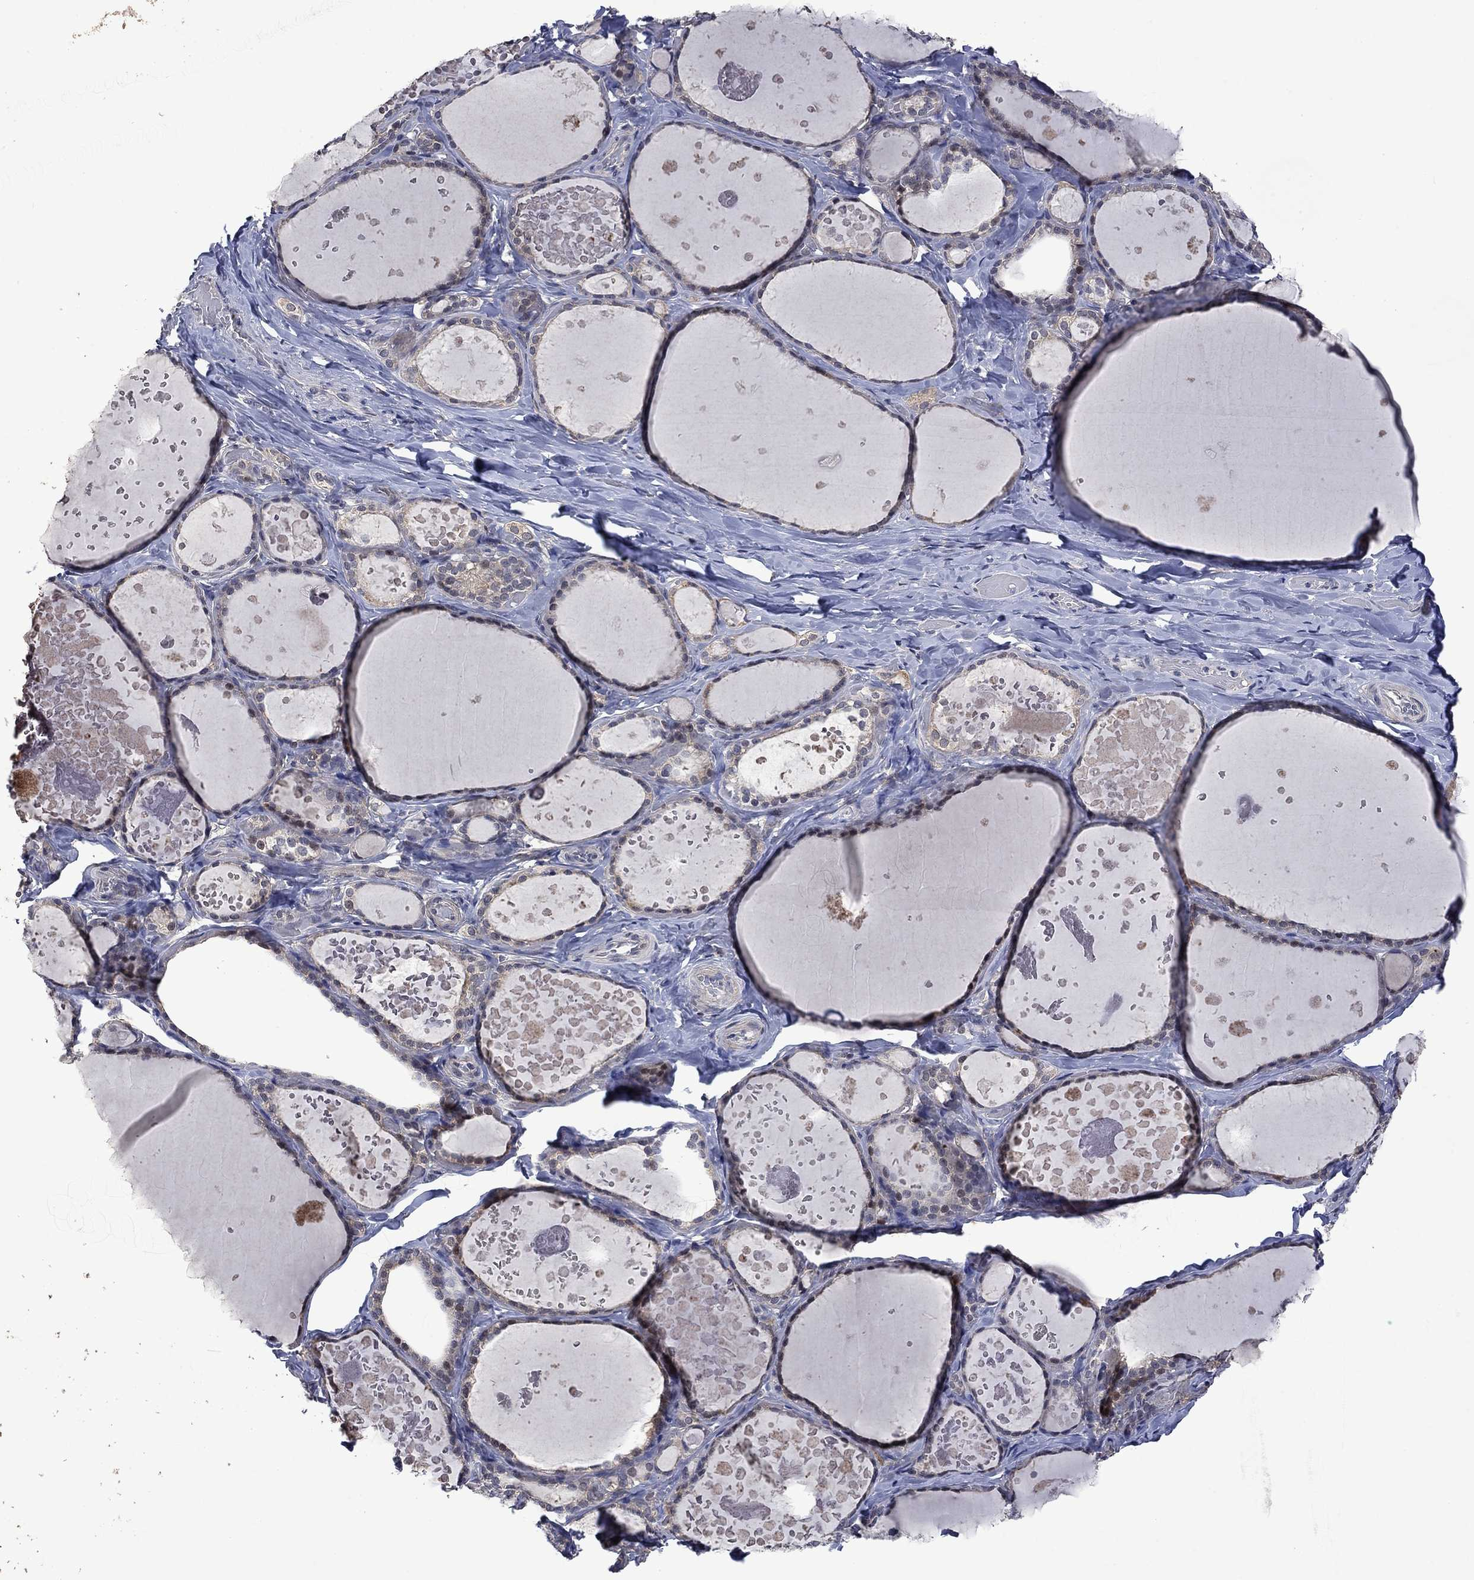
{"staining": {"intensity": "moderate", "quantity": "<25%", "location": "cytoplasmic/membranous,nuclear"}, "tissue": "thyroid gland", "cell_type": "Glandular cells", "image_type": "normal", "snomed": [{"axis": "morphology", "description": "Normal tissue, NOS"}, {"axis": "topography", "description": "Thyroid gland"}], "caption": "A high-resolution histopathology image shows immunohistochemistry (IHC) staining of normal thyroid gland, which reveals moderate cytoplasmic/membranous,nuclear staining in approximately <25% of glandular cells.", "gene": "PHKA1", "patient": {"sex": "female", "age": 56}}